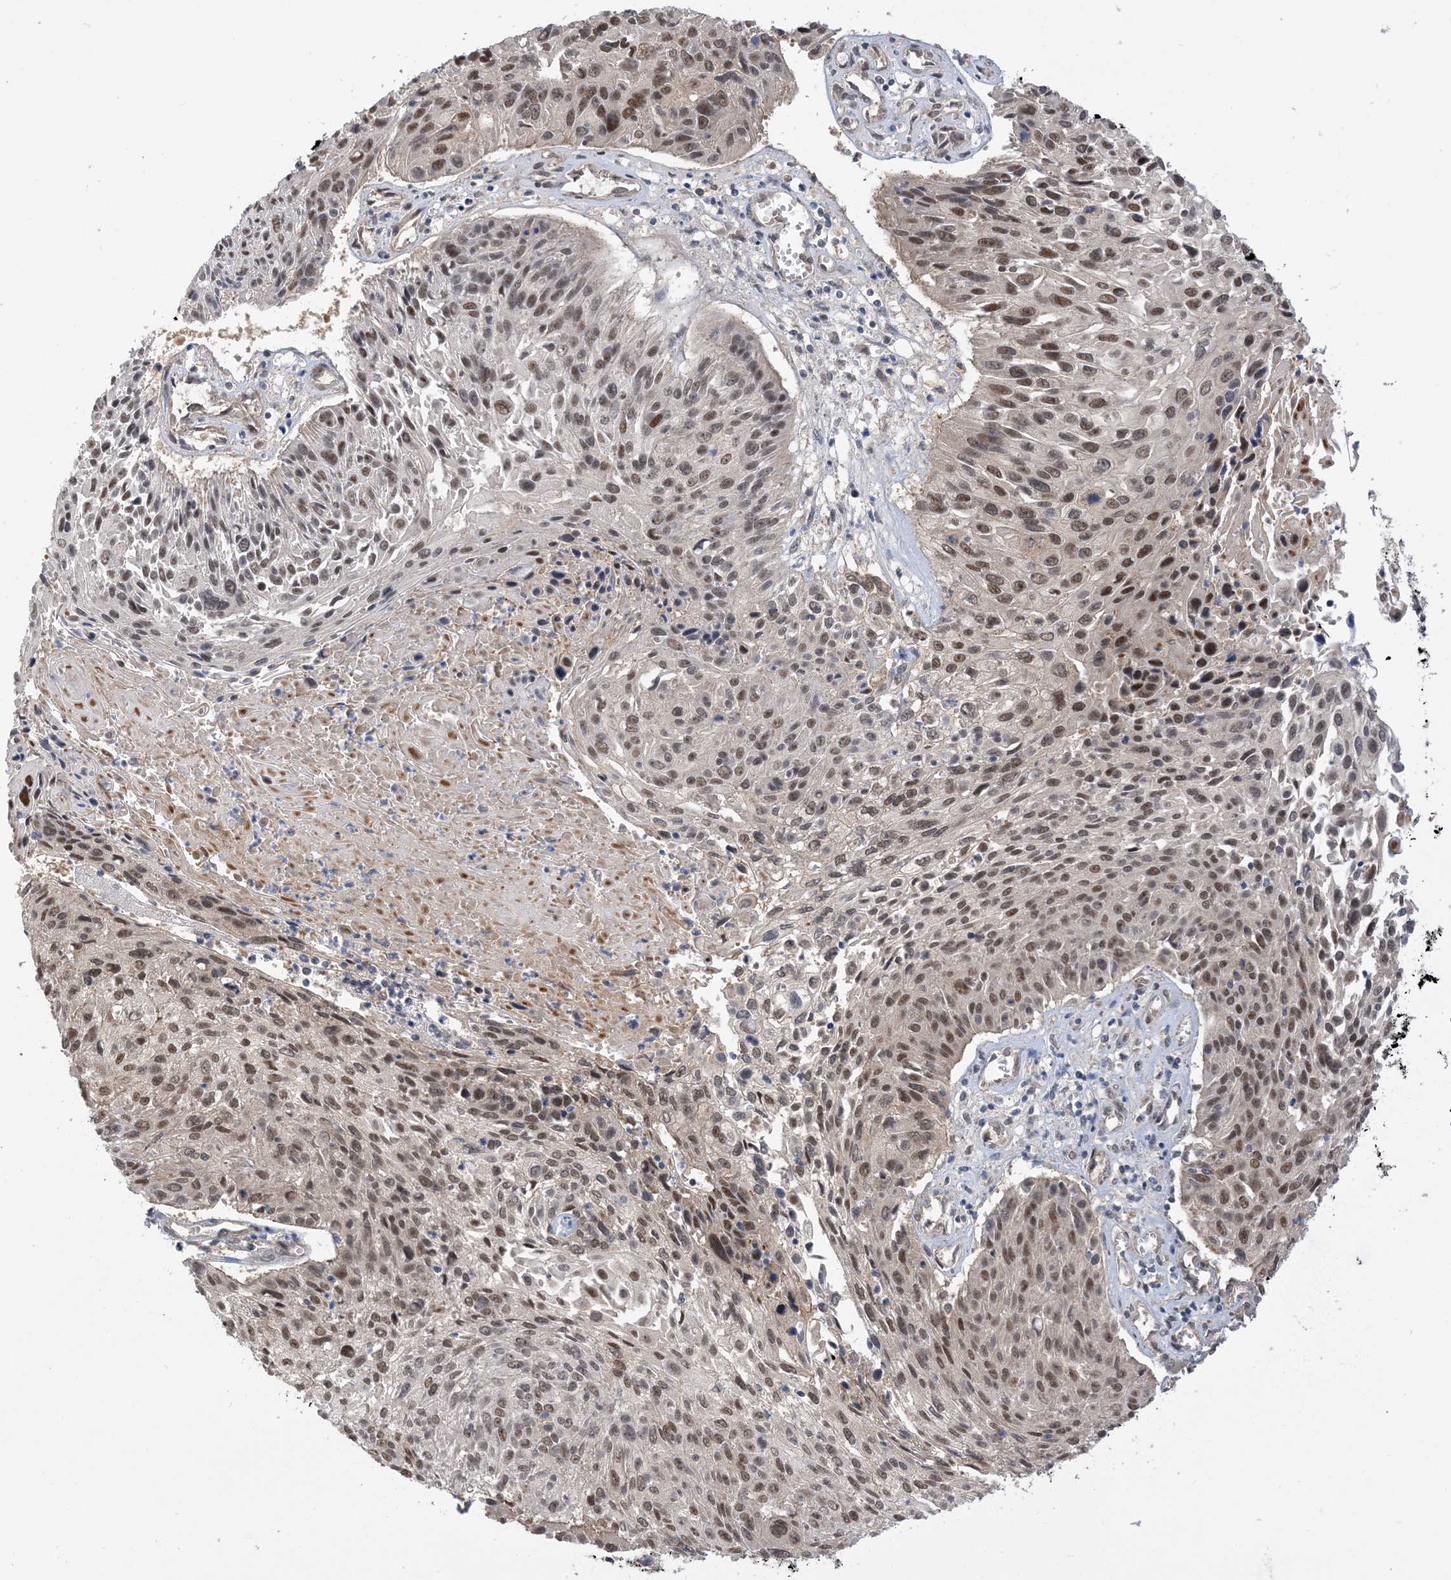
{"staining": {"intensity": "moderate", "quantity": ">75%", "location": "nuclear"}, "tissue": "cervical cancer", "cell_type": "Tumor cells", "image_type": "cancer", "snomed": [{"axis": "morphology", "description": "Squamous cell carcinoma, NOS"}, {"axis": "topography", "description": "Cervix"}], "caption": "An image showing moderate nuclear staining in about >75% of tumor cells in cervical cancer, as visualized by brown immunohistochemical staining.", "gene": "WDR26", "patient": {"sex": "female", "age": 51}}